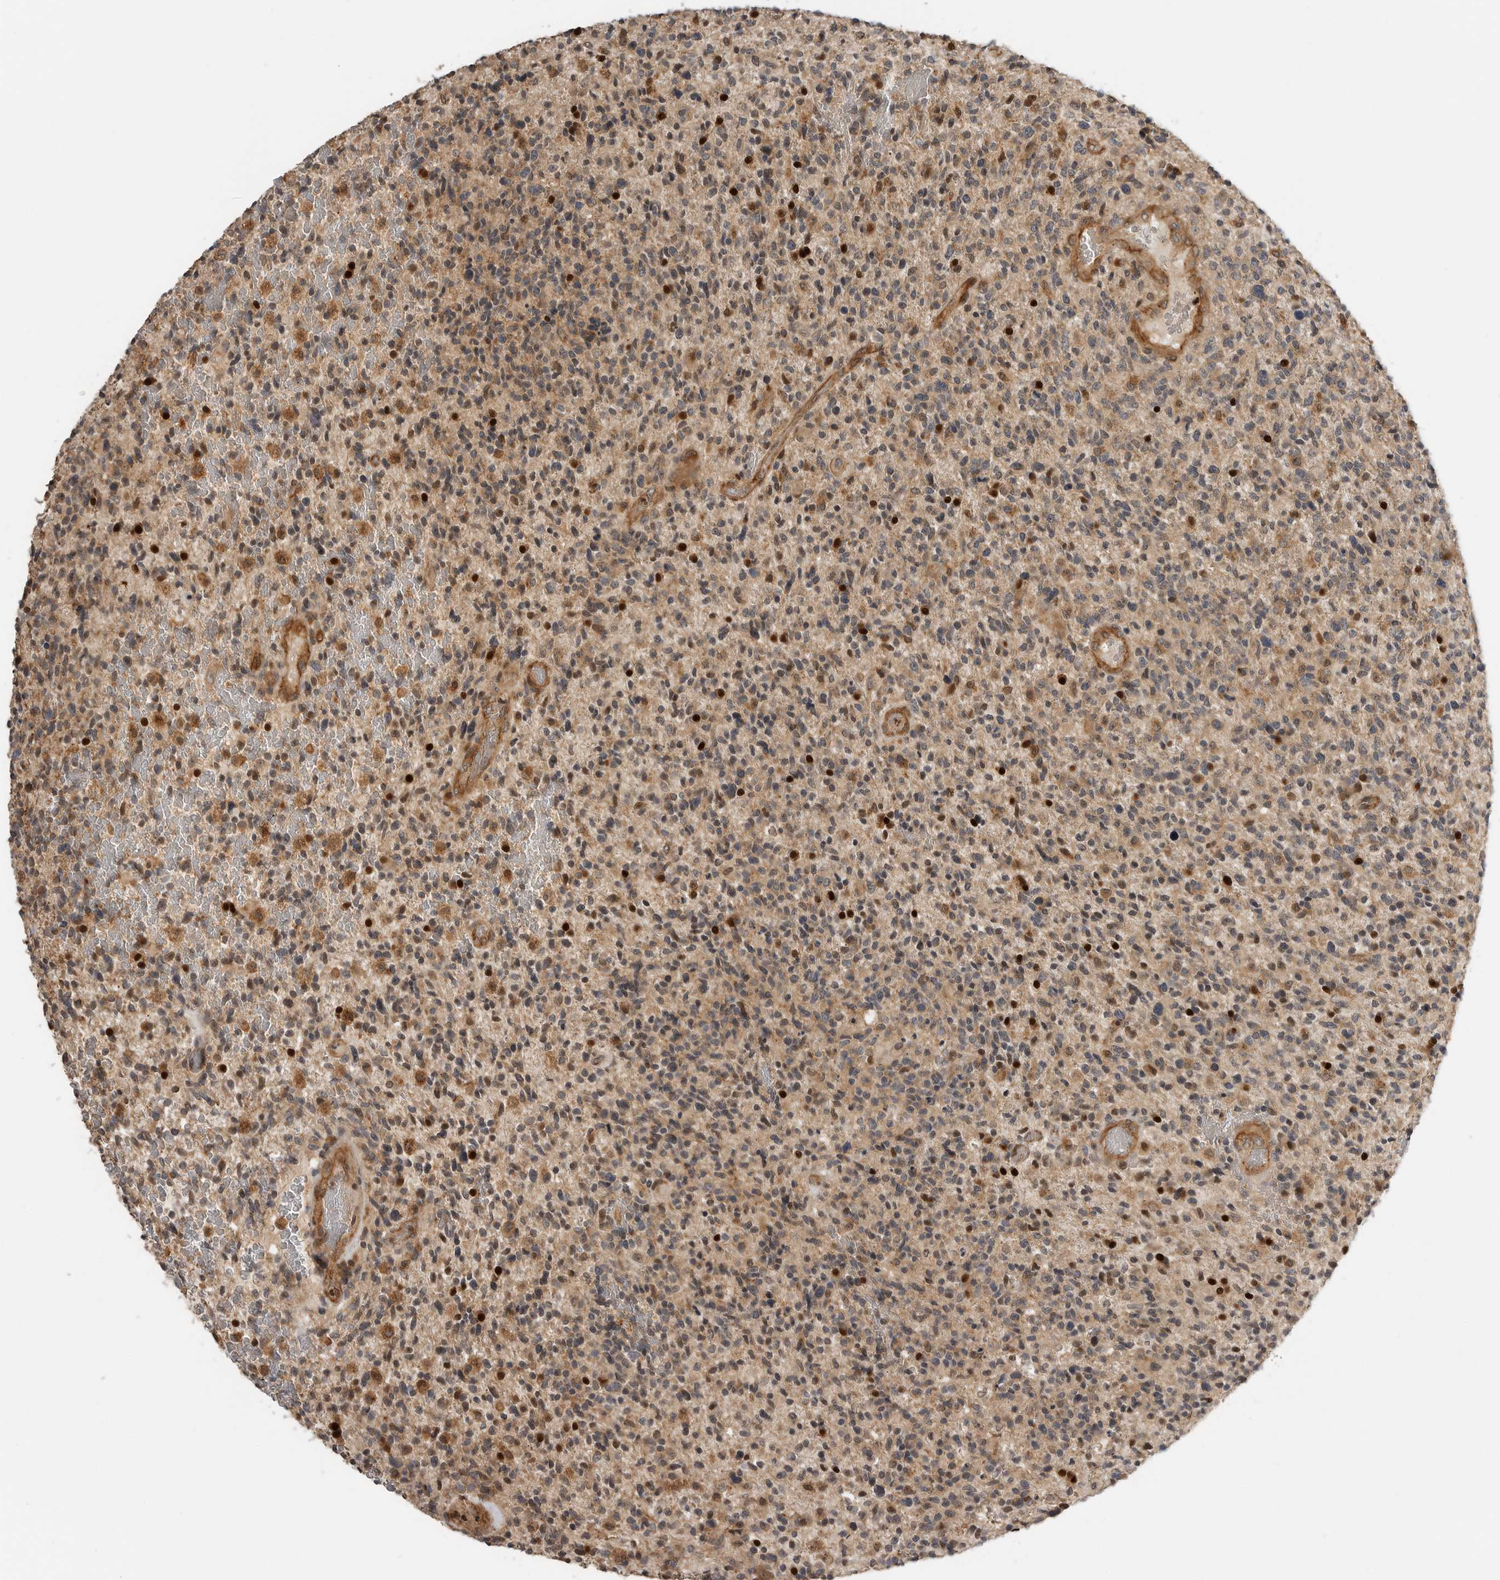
{"staining": {"intensity": "strong", "quantity": "25%-75%", "location": "cytoplasmic/membranous,nuclear"}, "tissue": "glioma", "cell_type": "Tumor cells", "image_type": "cancer", "snomed": [{"axis": "morphology", "description": "Glioma, malignant, High grade"}, {"axis": "topography", "description": "Brain"}], "caption": "A high-resolution photomicrograph shows immunohistochemistry staining of malignant glioma (high-grade), which shows strong cytoplasmic/membranous and nuclear positivity in approximately 25%-75% of tumor cells.", "gene": "STRAP", "patient": {"sex": "male", "age": 72}}